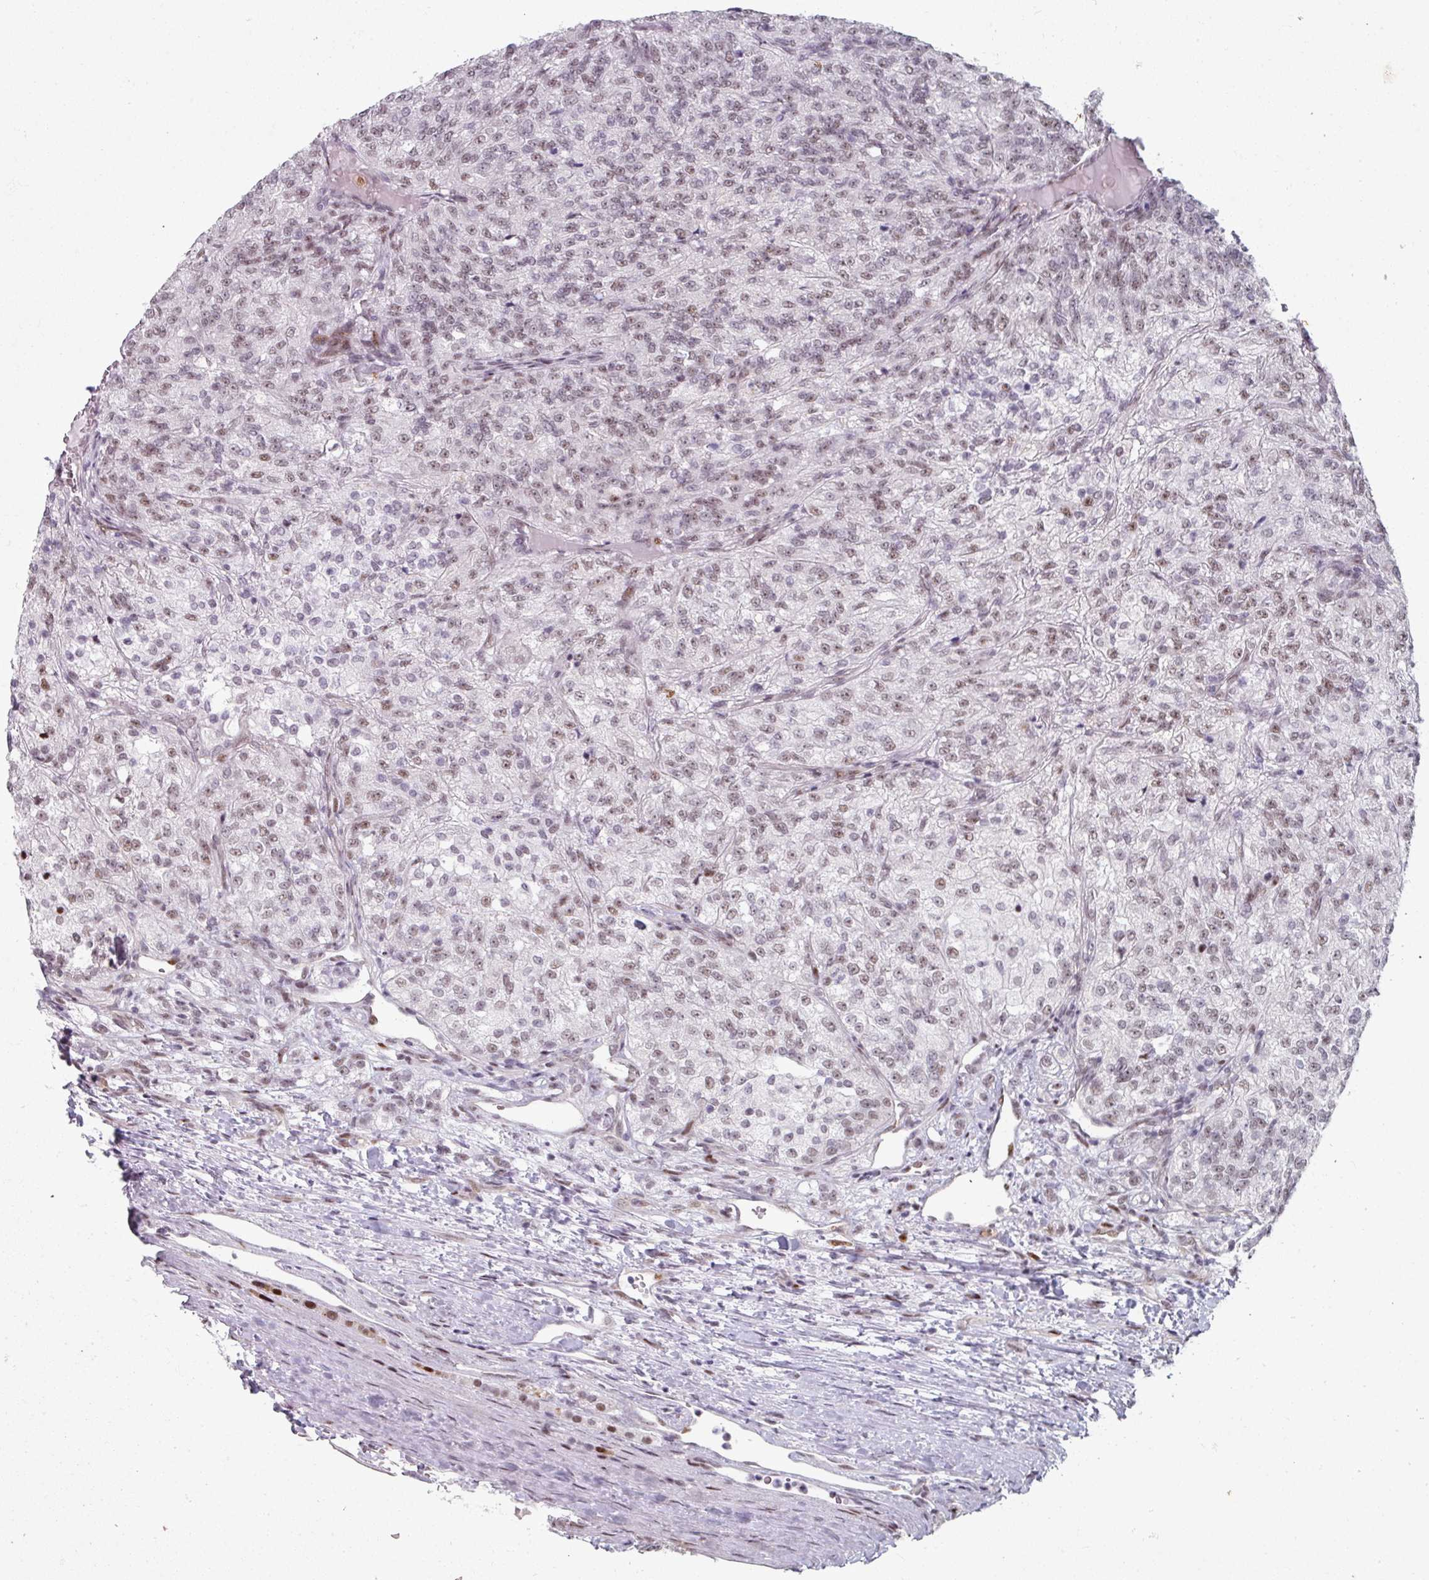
{"staining": {"intensity": "weak", "quantity": ">75%", "location": "nuclear"}, "tissue": "renal cancer", "cell_type": "Tumor cells", "image_type": "cancer", "snomed": [{"axis": "morphology", "description": "Adenocarcinoma, NOS"}, {"axis": "topography", "description": "Kidney"}], "caption": "The micrograph demonstrates immunohistochemical staining of renal cancer. There is weak nuclear expression is present in about >75% of tumor cells.", "gene": "SF3B5", "patient": {"sex": "female", "age": 63}}